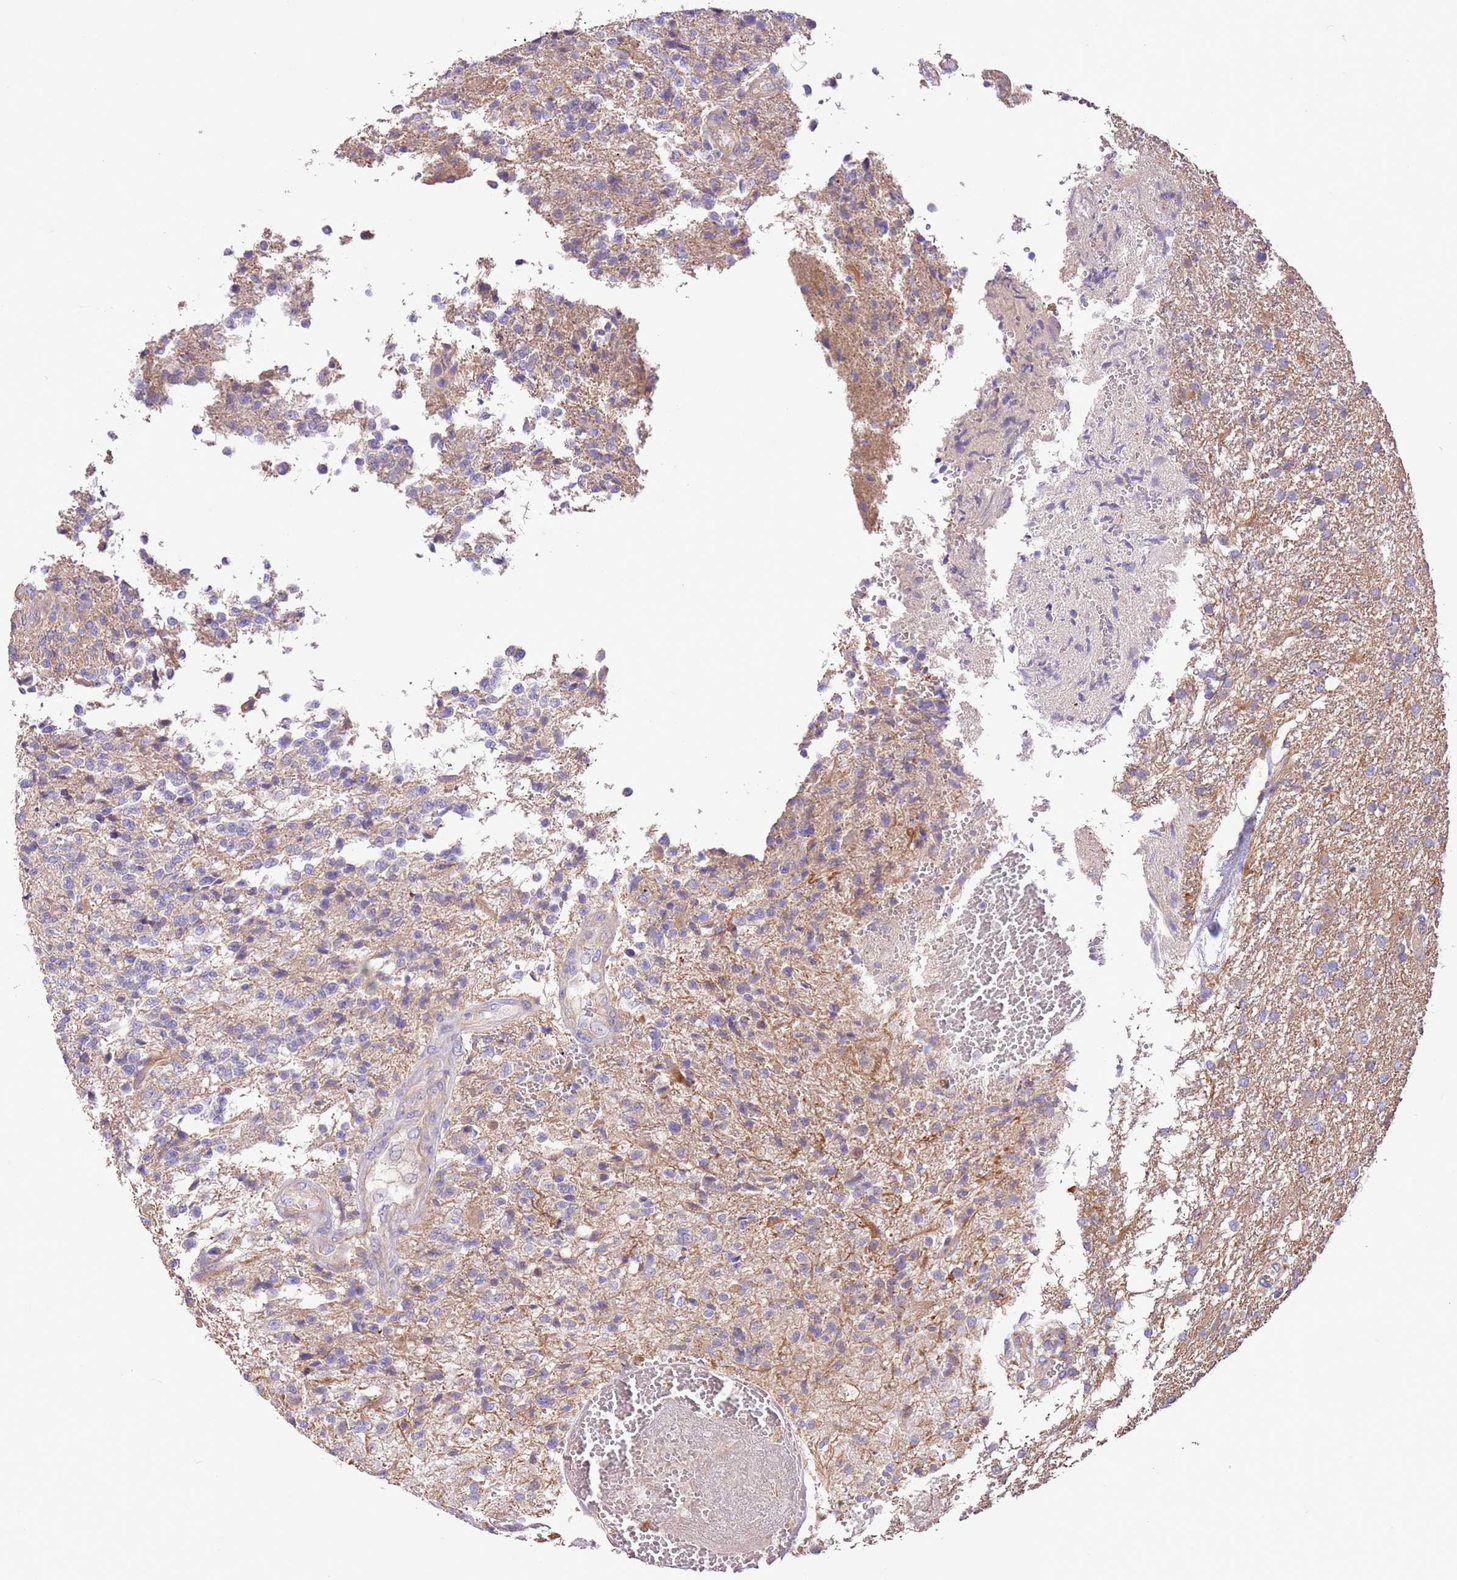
{"staining": {"intensity": "negative", "quantity": "none", "location": "none"}, "tissue": "glioma", "cell_type": "Tumor cells", "image_type": "cancer", "snomed": [{"axis": "morphology", "description": "Glioma, malignant, High grade"}, {"axis": "topography", "description": "Brain"}], "caption": "Immunohistochemical staining of malignant glioma (high-grade) reveals no significant positivity in tumor cells.", "gene": "FAM89B", "patient": {"sex": "male", "age": 56}}